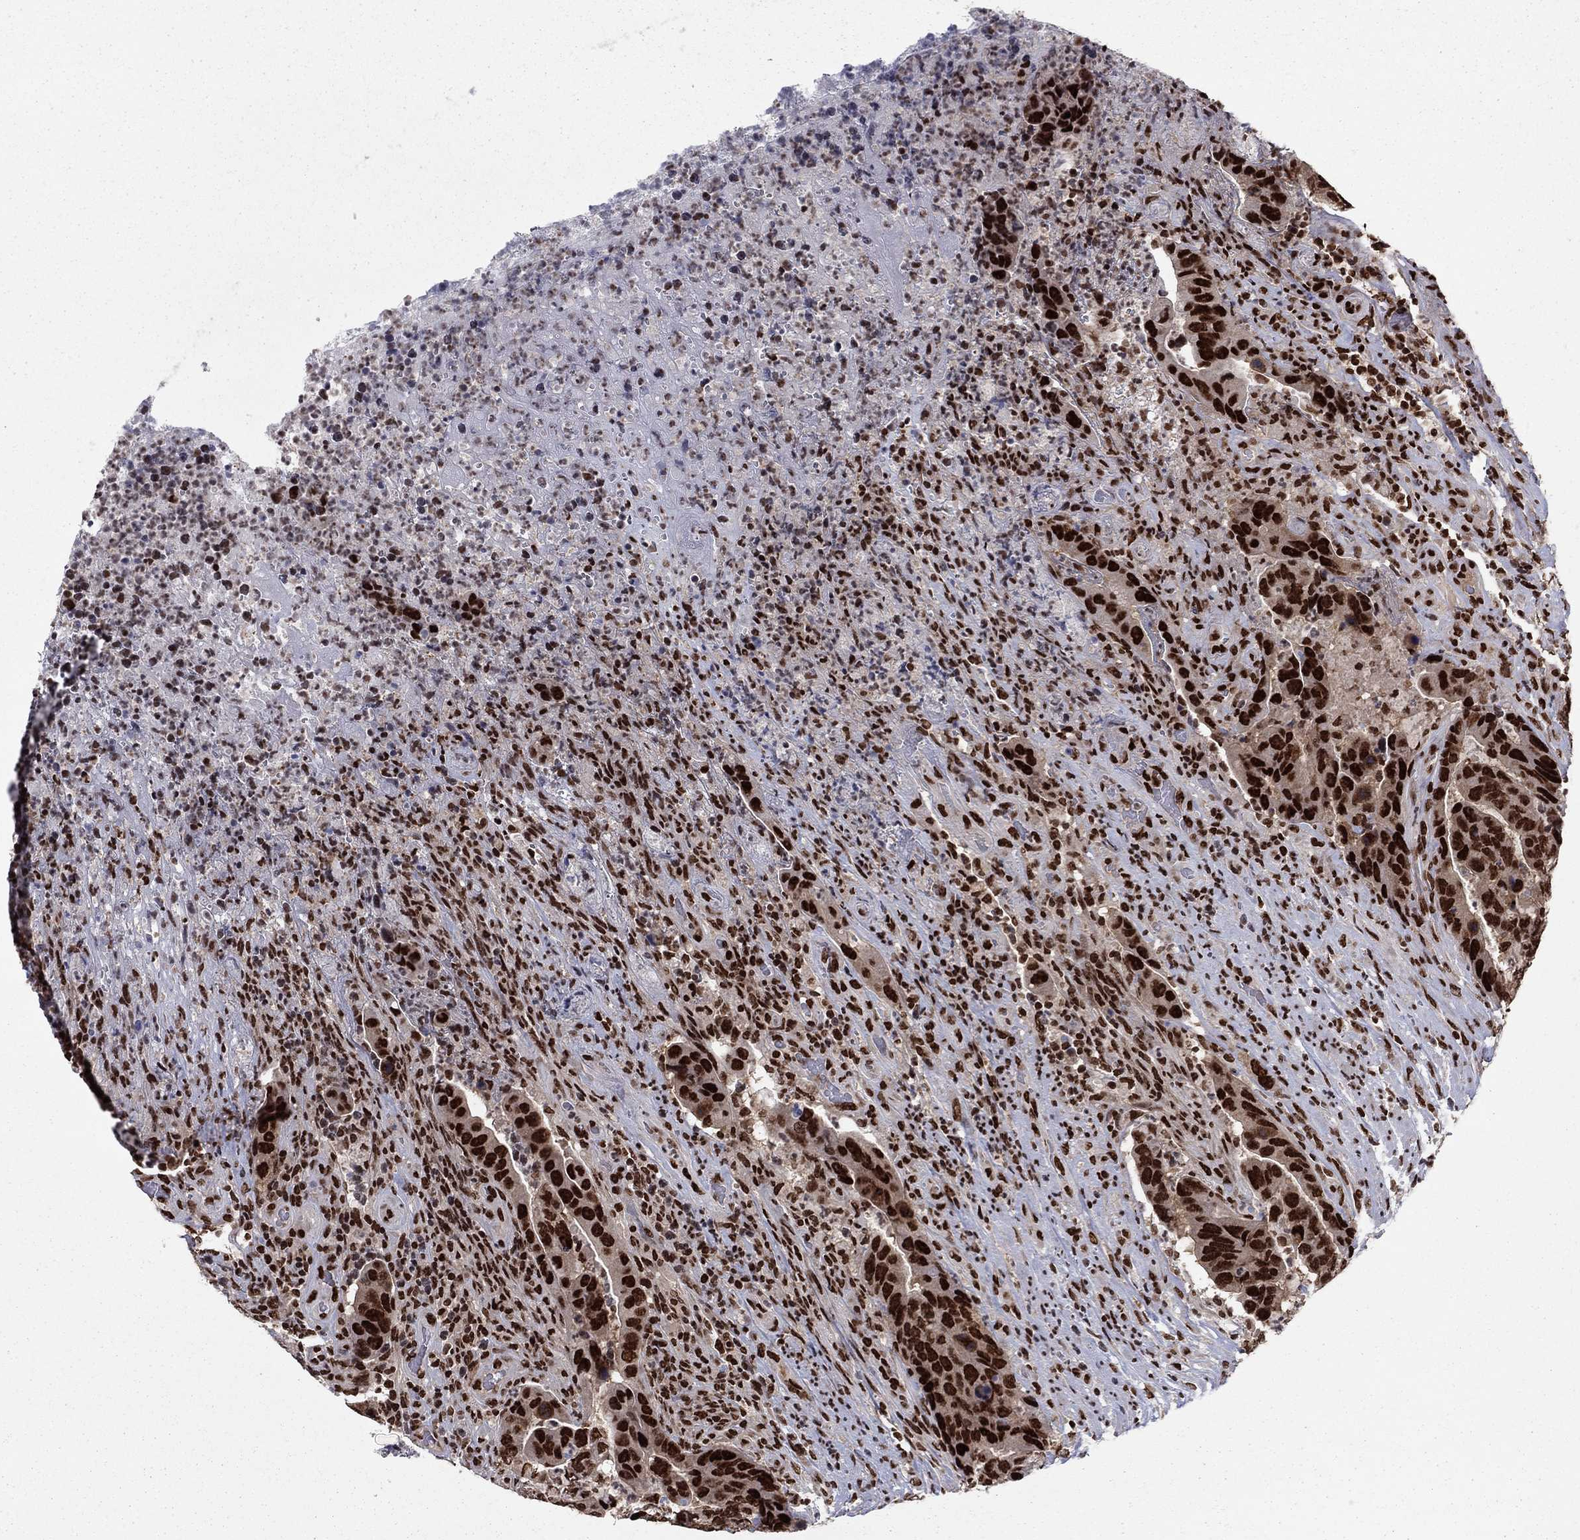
{"staining": {"intensity": "strong", "quantity": ">75%", "location": "nuclear"}, "tissue": "colorectal cancer", "cell_type": "Tumor cells", "image_type": "cancer", "snomed": [{"axis": "morphology", "description": "Adenocarcinoma, NOS"}, {"axis": "topography", "description": "Colon"}], "caption": "Immunohistochemical staining of human colorectal adenocarcinoma shows high levels of strong nuclear protein staining in about >75% of tumor cells.", "gene": "USP54", "patient": {"sex": "female", "age": 56}}